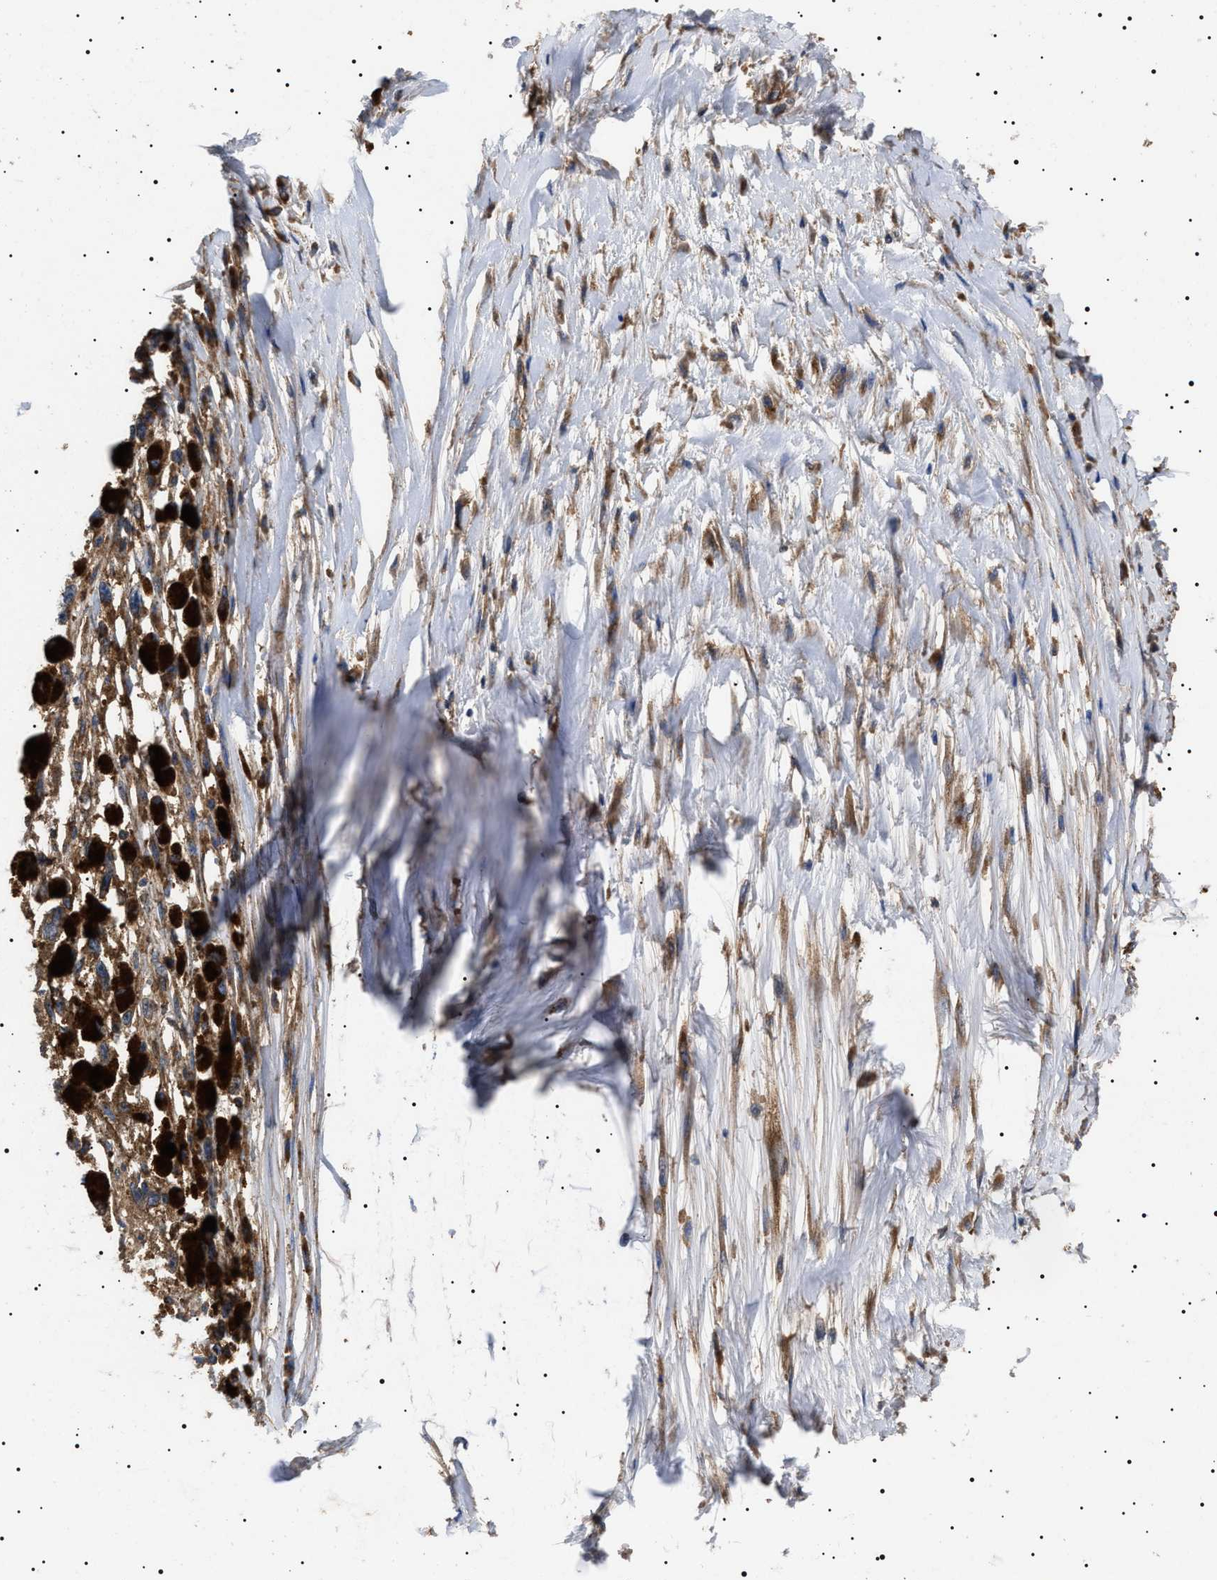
{"staining": {"intensity": "moderate", "quantity": ">75%", "location": "cytoplasmic/membranous"}, "tissue": "melanoma", "cell_type": "Tumor cells", "image_type": "cancer", "snomed": [{"axis": "morphology", "description": "Malignant melanoma, Metastatic site"}, {"axis": "topography", "description": "Lymph node"}], "caption": "Immunohistochemistry (IHC) of human melanoma reveals medium levels of moderate cytoplasmic/membranous positivity in approximately >75% of tumor cells. (DAB IHC with brightfield microscopy, high magnification).", "gene": "TPP2", "patient": {"sex": "male", "age": 59}}